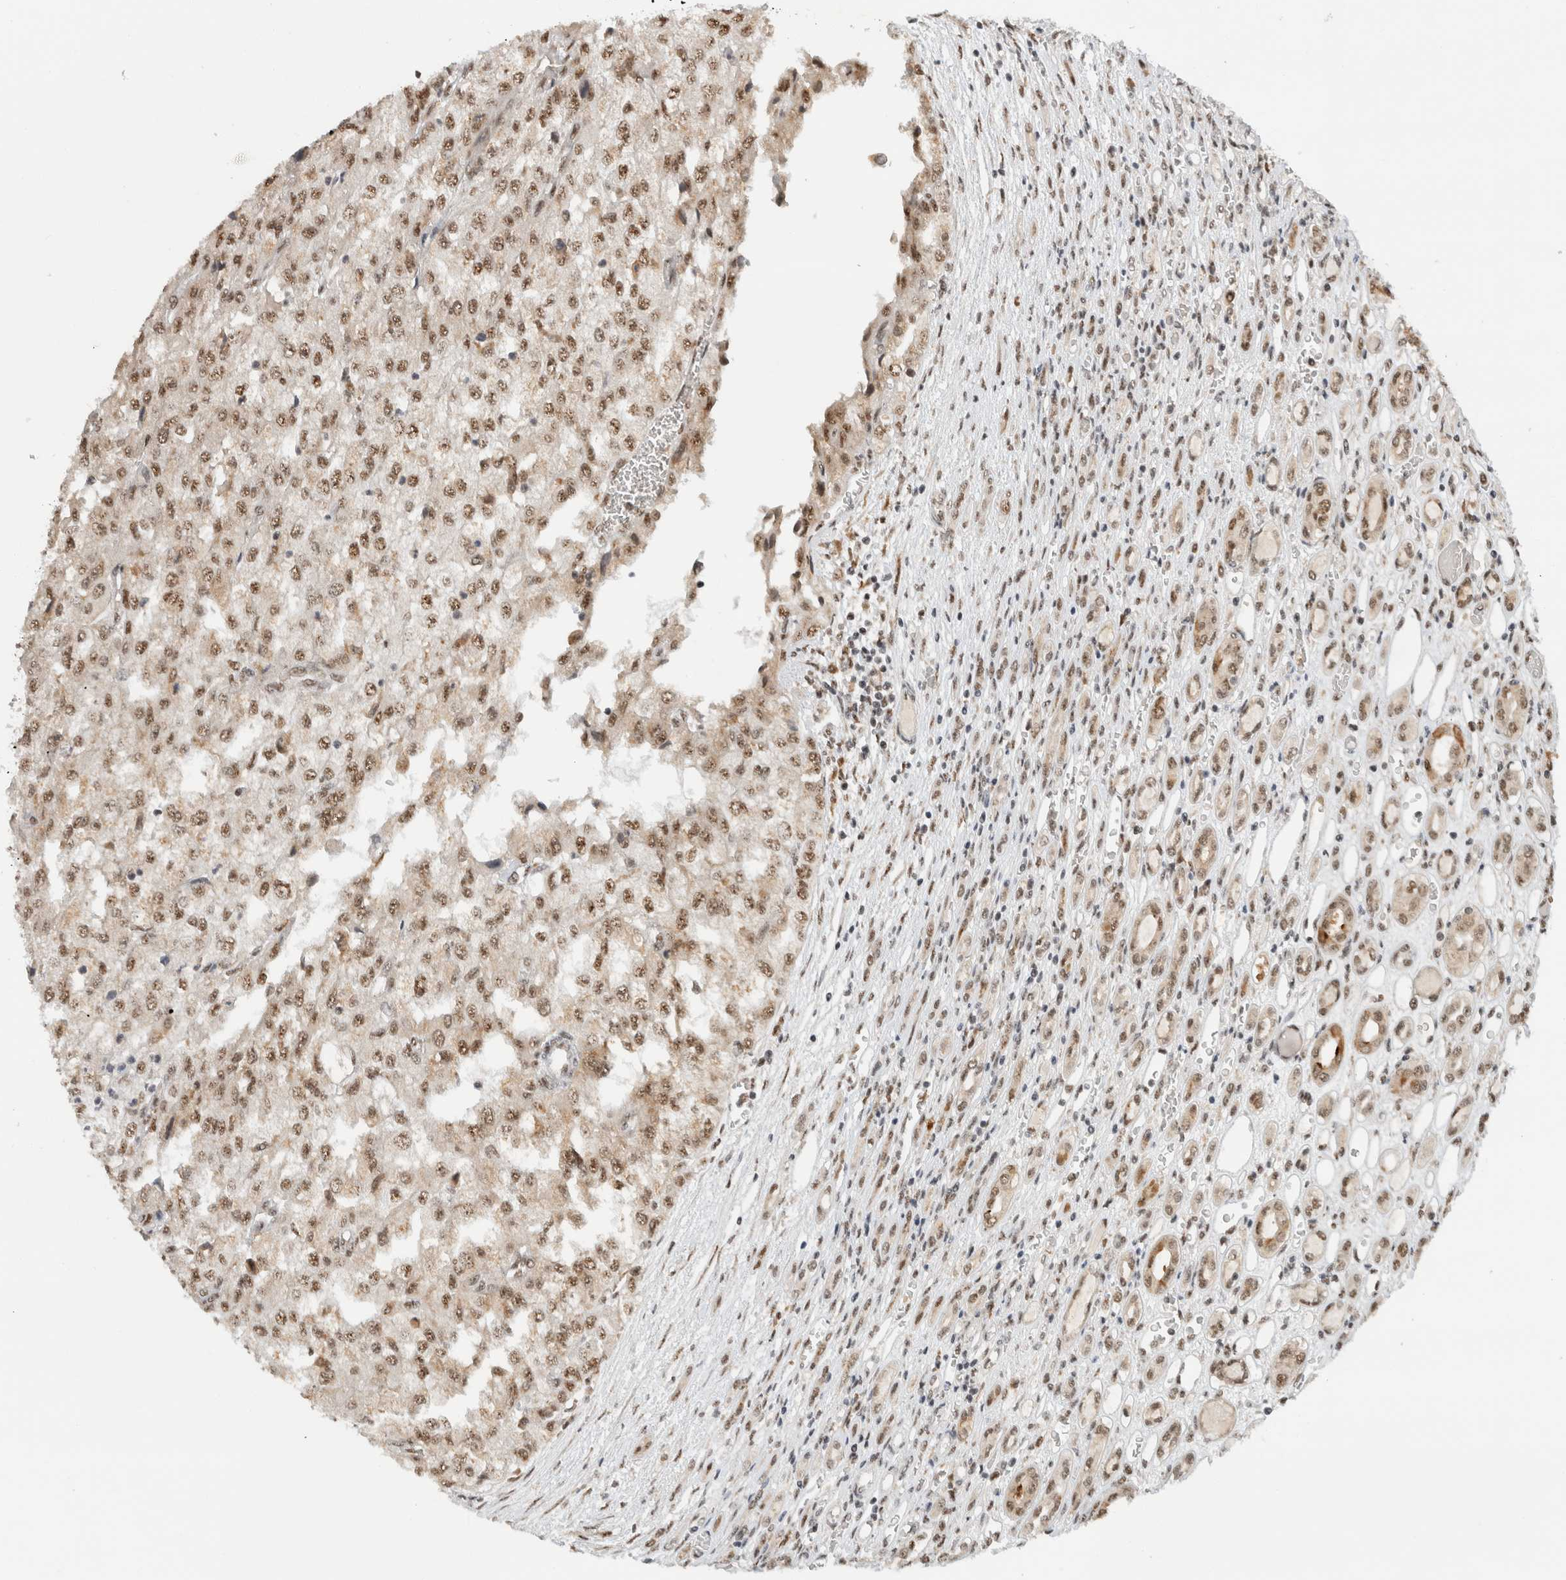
{"staining": {"intensity": "moderate", "quantity": ">75%", "location": "nuclear"}, "tissue": "renal cancer", "cell_type": "Tumor cells", "image_type": "cancer", "snomed": [{"axis": "morphology", "description": "Adenocarcinoma, NOS"}, {"axis": "topography", "description": "Kidney"}], "caption": "Immunohistochemical staining of adenocarcinoma (renal) shows medium levels of moderate nuclear staining in approximately >75% of tumor cells. (DAB (3,3'-diaminobenzidine) IHC, brown staining for protein, blue staining for nuclei).", "gene": "NCAPG2", "patient": {"sex": "female", "age": 54}}